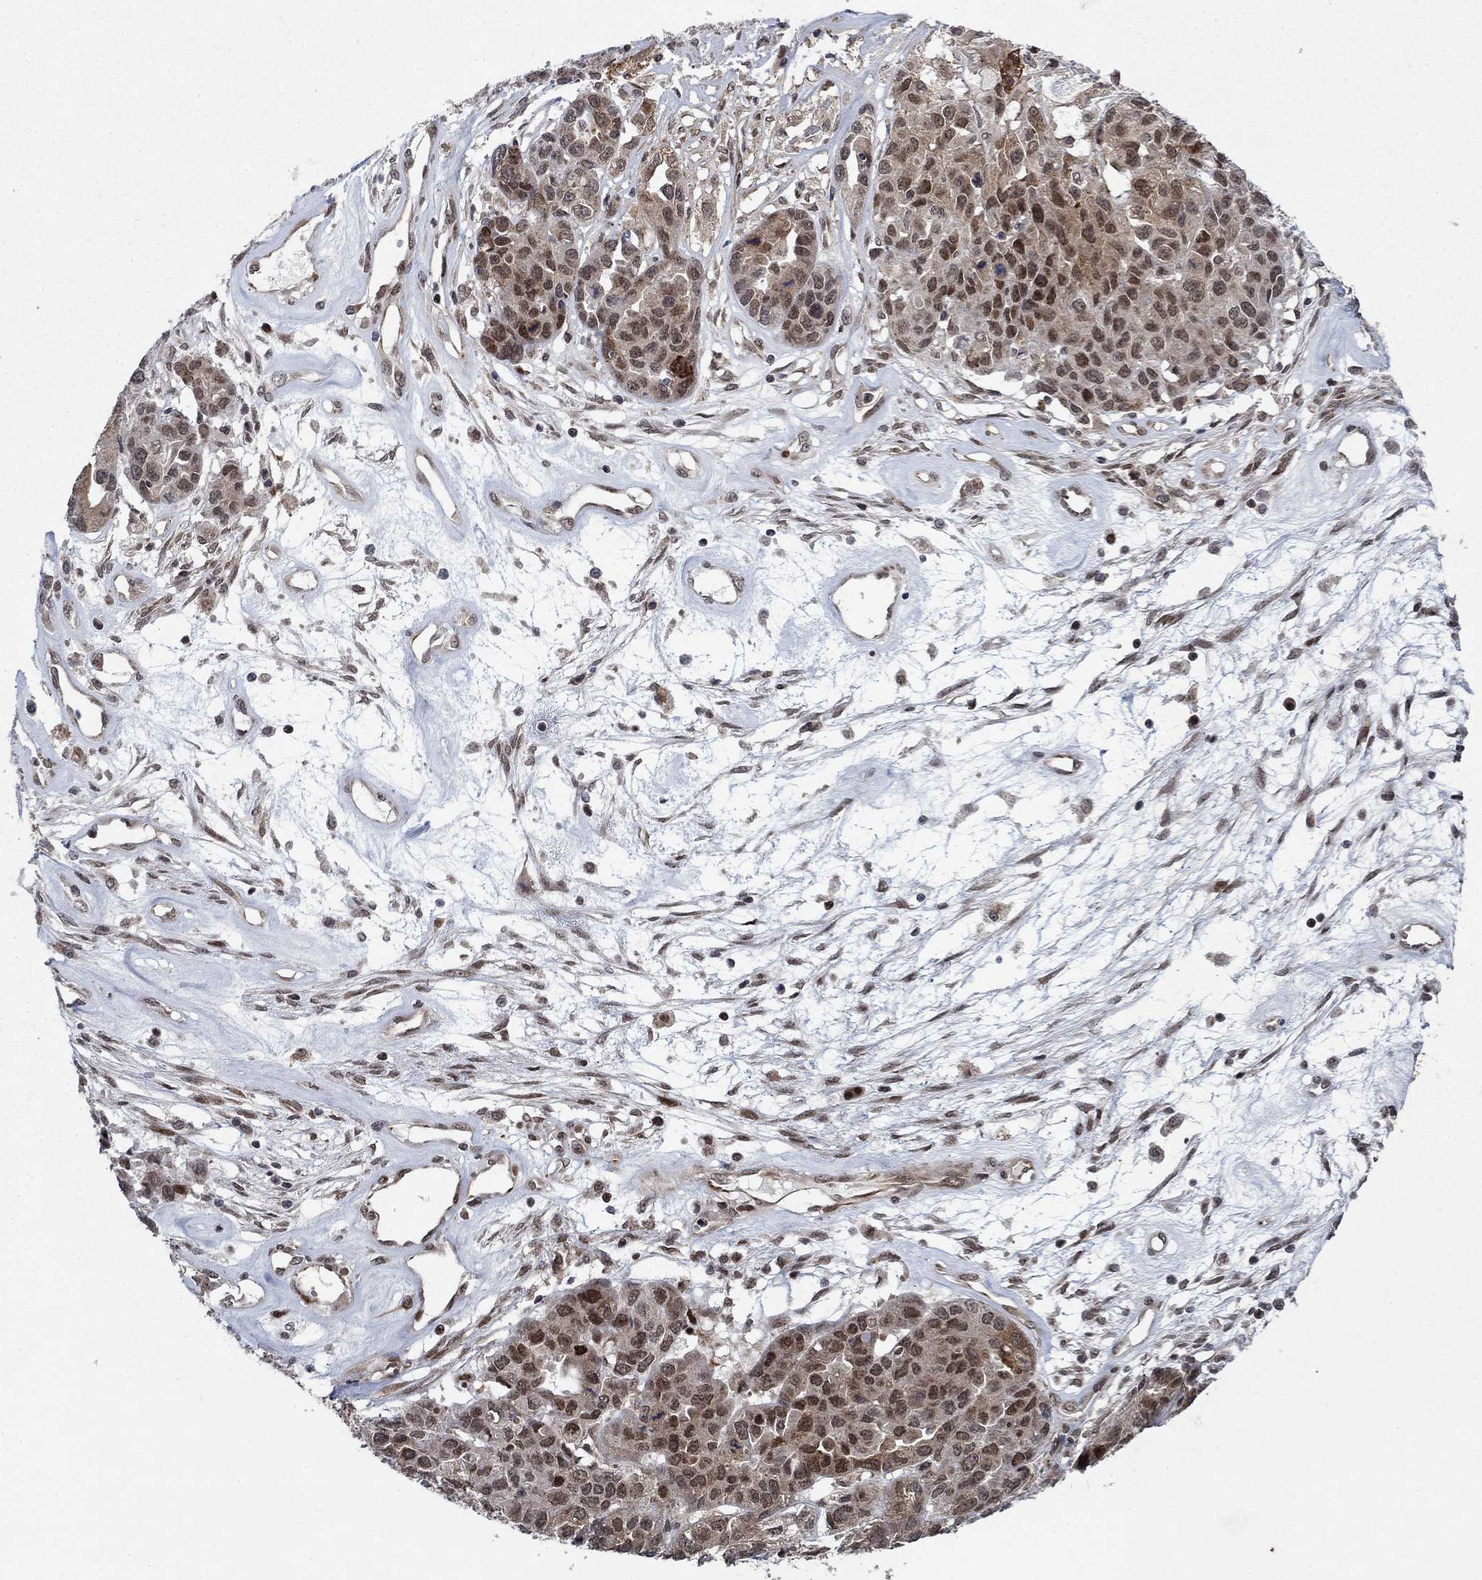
{"staining": {"intensity": "strong", "quantity": "25%-75%", "location": "cytoplasmic/membranous,nuclear"}, "tissue": "ovarian cancer", "cell_type": "Tumor cells", "image_type": "cancer", "snomed": [{"axis": "morphology", "description": "Cystadenocarcinoma, serous, NOS"}, {"axis": "topography", "description": "Ovary"}], "caption": "Protein staining of serous cystadenocarcinoma (ovarian) tissue shows strong cytoplasmic/membranous and nuclear positivity in about 25%-75% of tumor cells.", "gene": "PRICKLE4", "patient": {"sex": "female", "age": 87}}